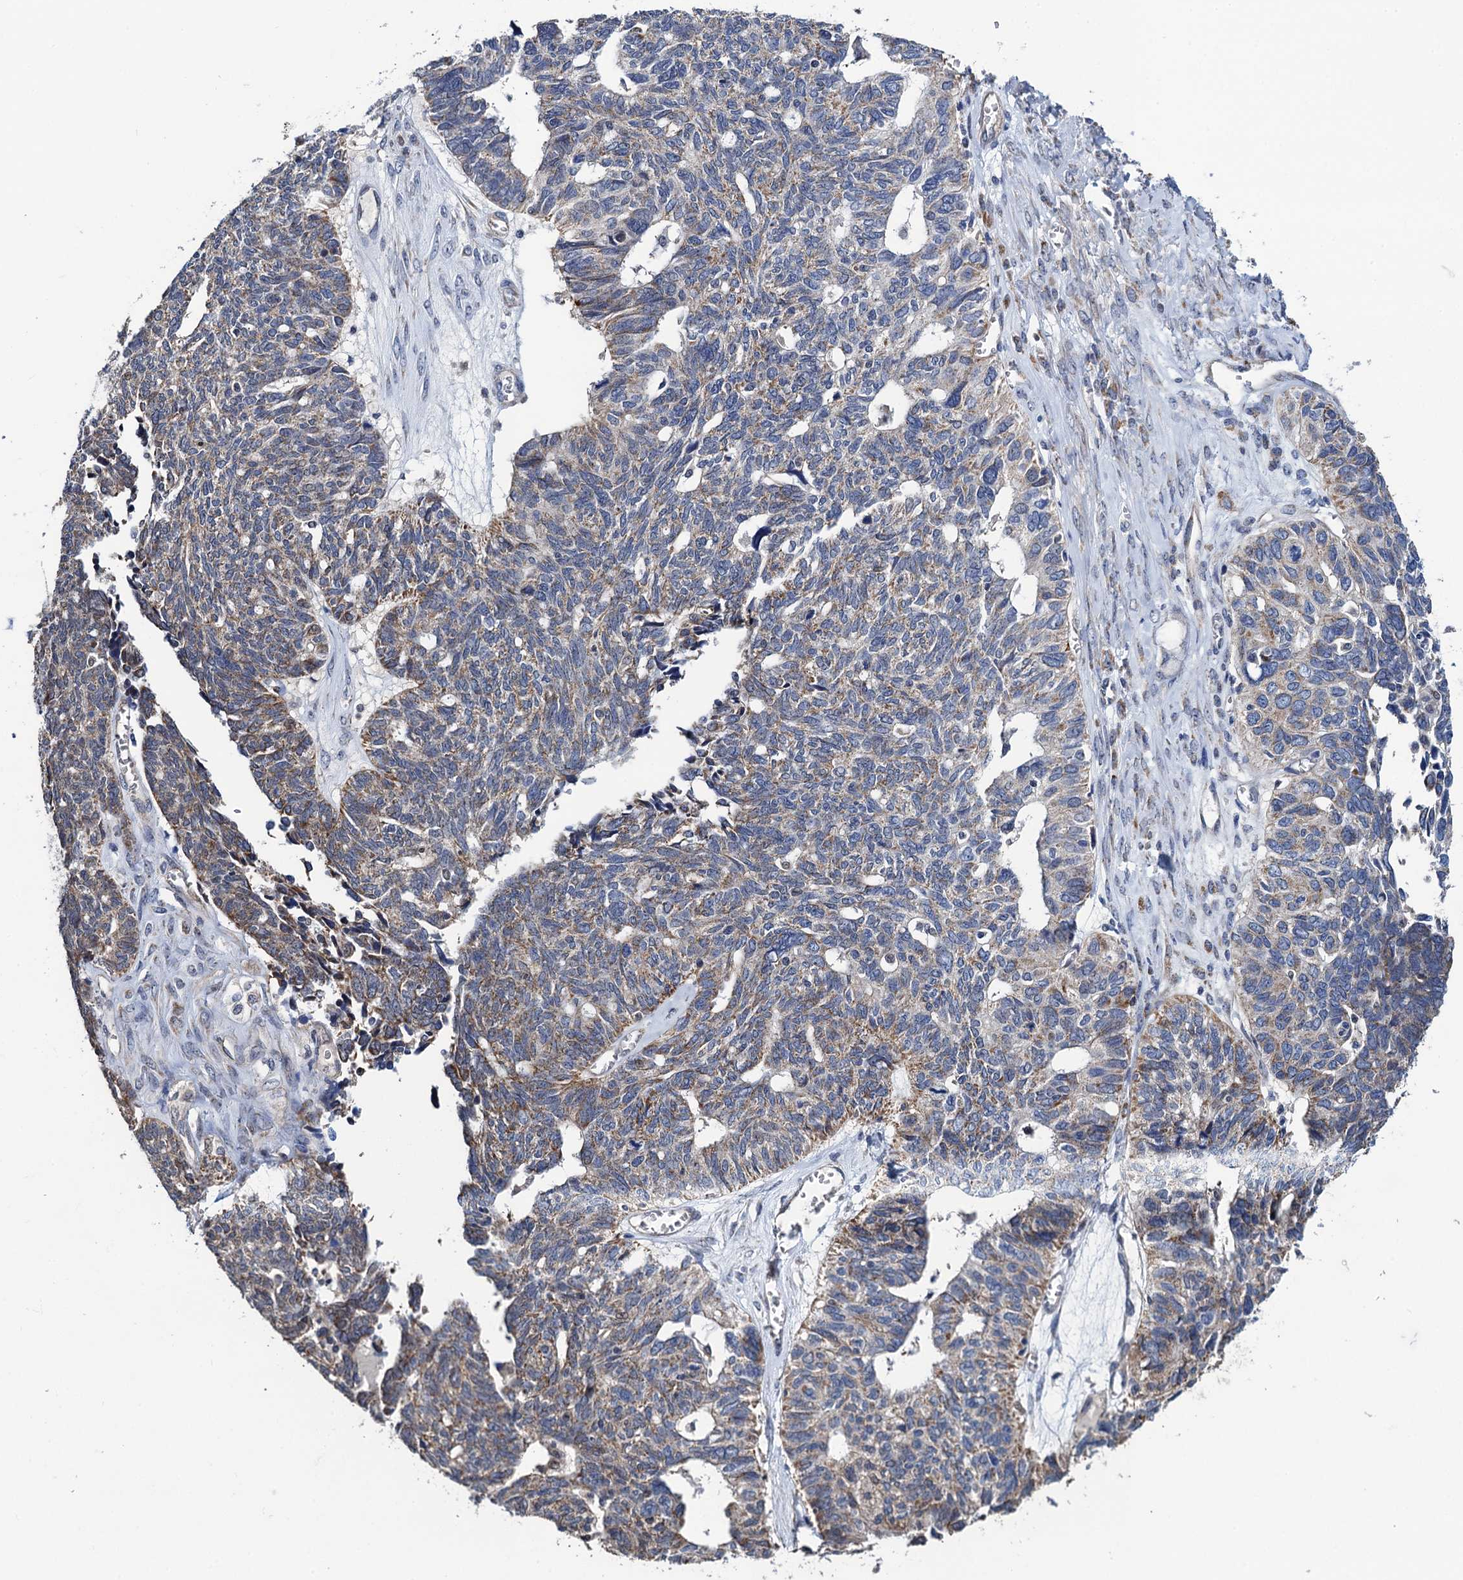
{"staining": {"intensity": "moderate", "quantity": "<25%", "location": "cytoplasmic/membranous"}, "tissue": "ovarian cancer", "cell_type": "Tumor cells", "image_type": "cancer", "snomed": [{"axis": "morphology", "description": "Cystadenocarcinoma, serous, NOS"}, {"axis": "topography", "description": "Ovary"}], "caption": "The photomicrograph demonstrates staining of ovarian serous cystadenocarcinoma, revealing moderate cytoplasmic/membranous protein staining (brown color) within tumor cells.", "gene": "PTCD3", "patient": {"sex": "female", "age": 79}}